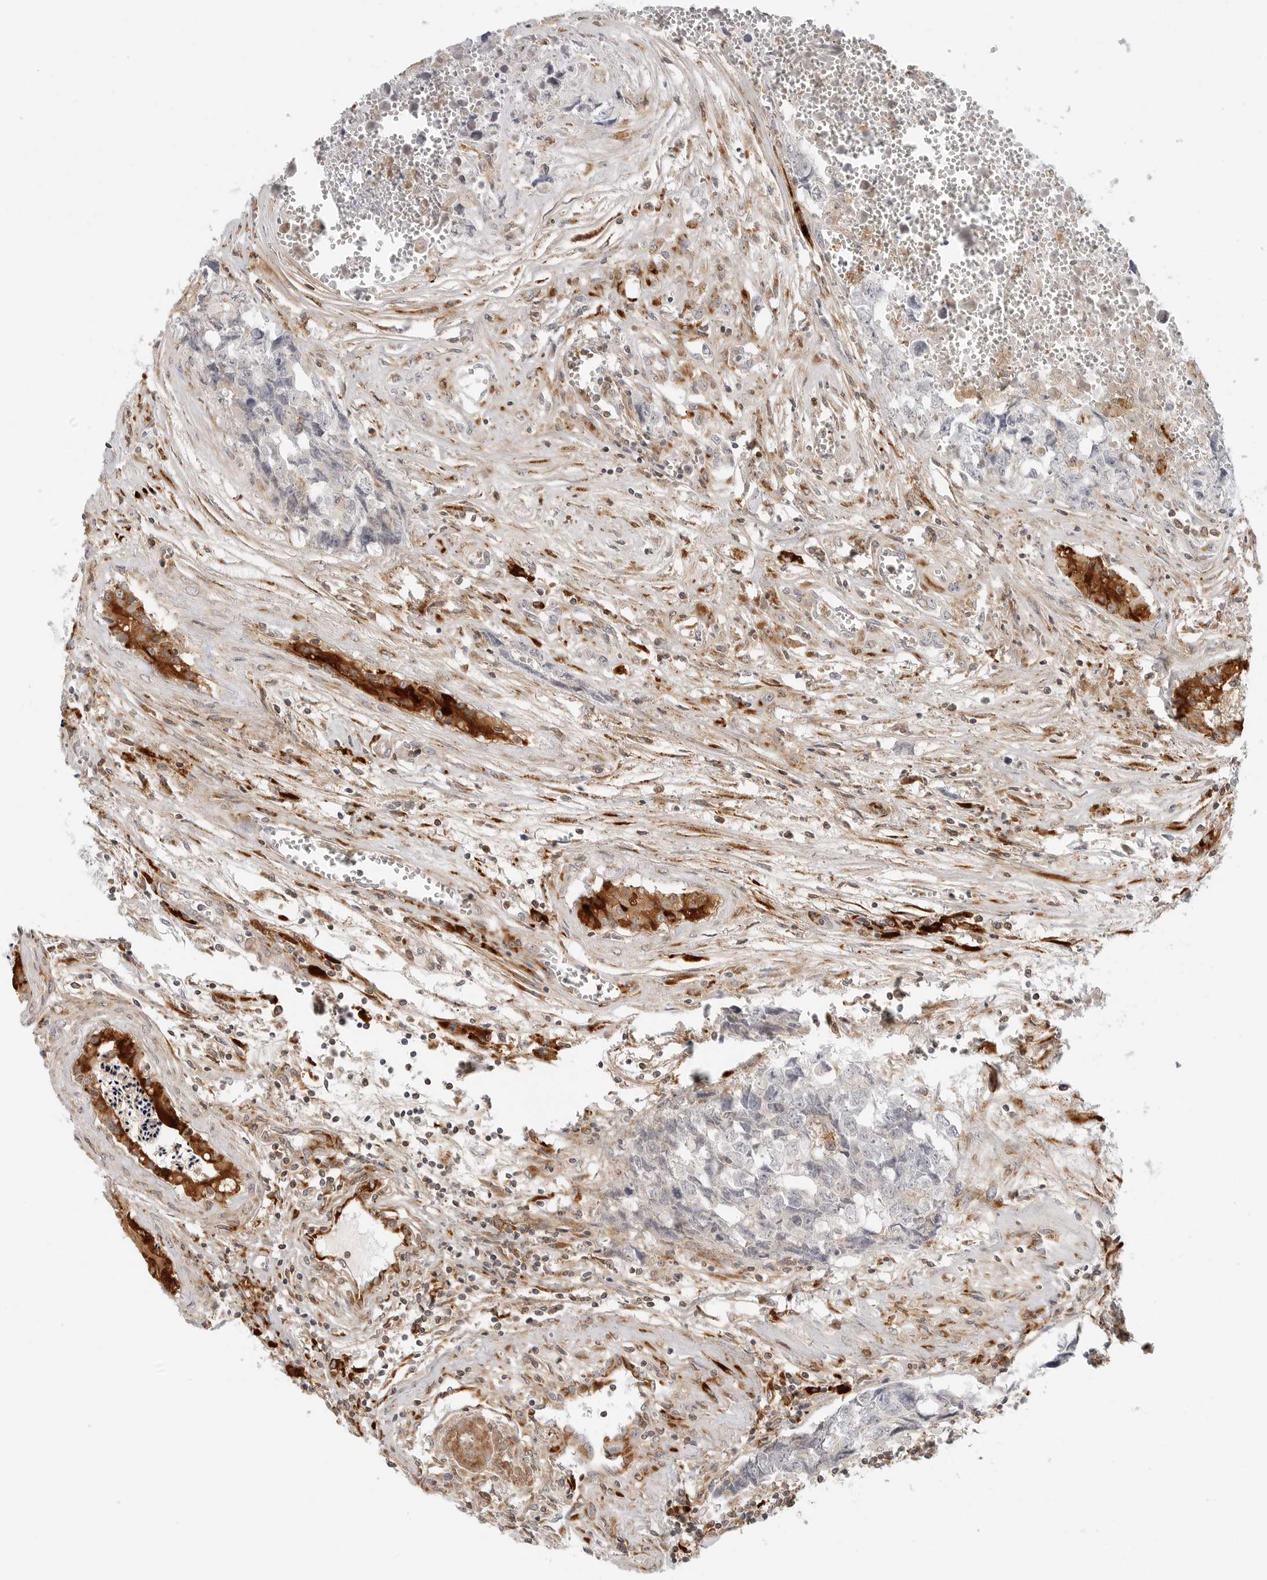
{"staining": {"intensity": "negative", "quantity": "none", "location": "none"}, "tissue": "testis cancer", "cell_type": "Tumor cells", "image_type": "cancer", "snomed": [{"axis": "morphology", "description": "Carcinoma, Embryonal, NOS"}, {"axis": "topography", "description": "Testis"}], "caption": "Protein analysis of testis cancer (embryonal carcinoma) shows no significant positivity in tumor cells. The staining is performed using DAB (3,3'-diaminobenzidine) brown chromogen with nuclei counter-stained in using hematoxylin.", "gene": "C1QTNF1", "patient": {"sex": "male", "age": 31}}